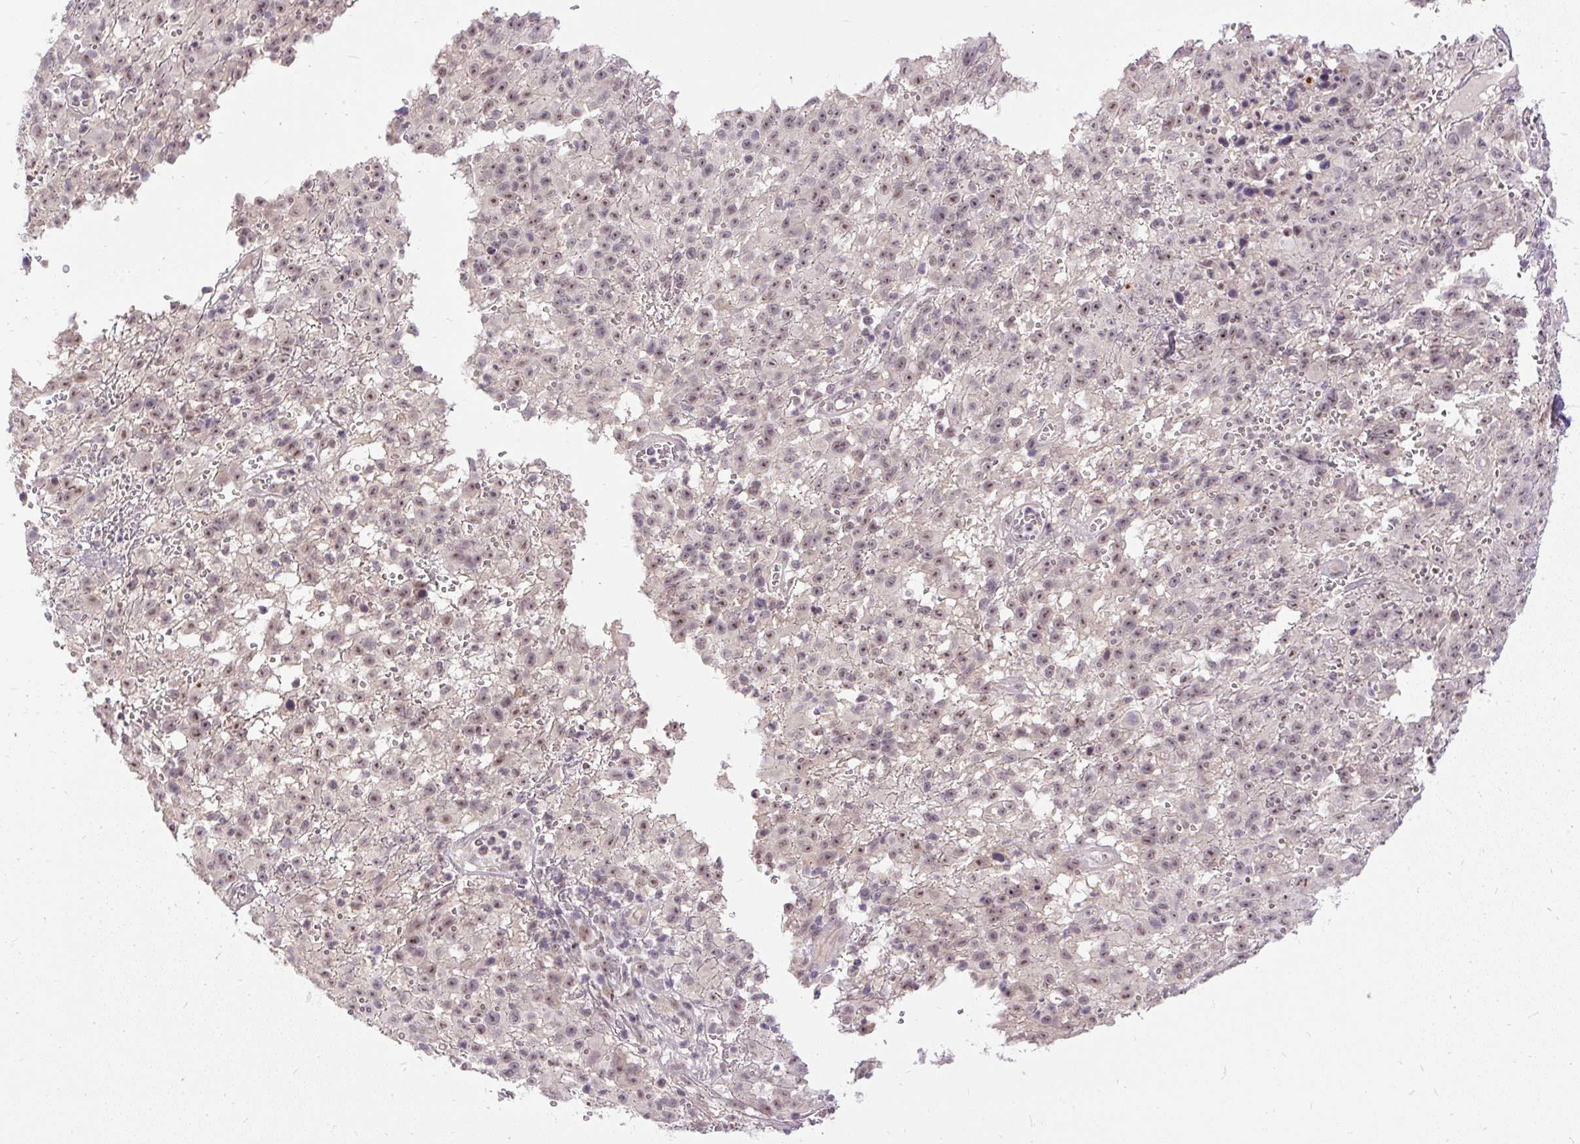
{"staining": {"intensity": "weak", "quantity": ">75%", "location": "nuclear"}, "tissue": "melanoma", "cell_type": "Tumor cells", "image_type": "cancer", "snomed": [{"axis": "morphology", "description": "Malignant melanoma, NOS"}, {"axis": "topography", "description": "Skin"}], "caption": "This photomicrograph demonstrates immunohistochemistry staining of human melanoma, with low weak nuclear positivity in approximately >75% of tumor cells.", "gene": "FAM117B", "patient": {"sex": "male", "age": 46}}